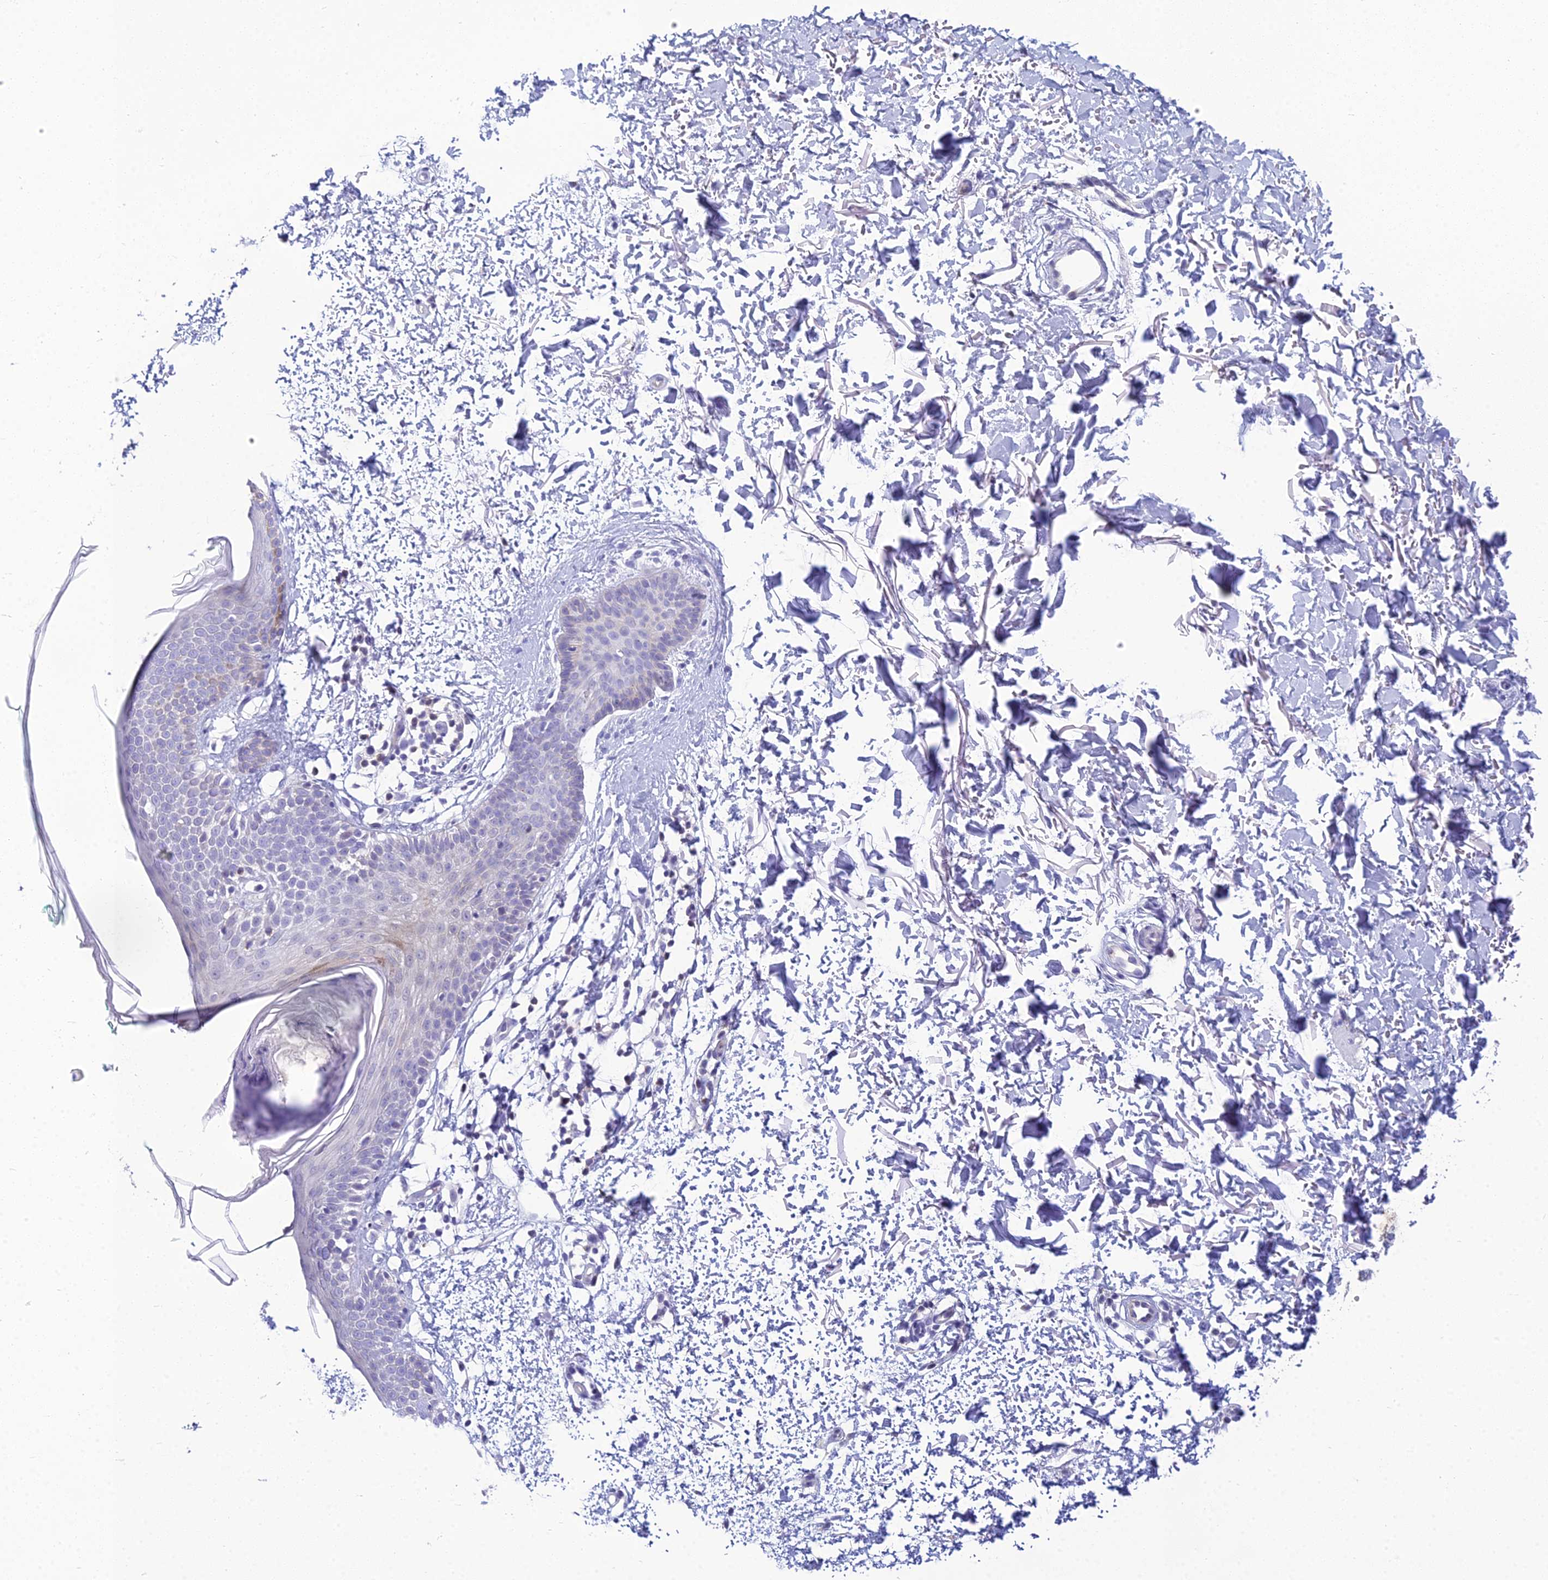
{"staining": {"intensity": "negative", "quantity": "none", "location": "none"}, "tissue": "skin", "cell_type": "Fibroblasts", "image_type": "normal", "snomed": [{"axis": "morphology", "description": "Normal tissue, NOS"}, {"axis": "topography", "description": "Skin"}], "caption": "Immunohistochemistry (IHC) micrograph of benign human skin stained for a protein (brown), which demonstrates no positivity in fibroblasts. (DAB (3,3'-diaminobenzidine) immunohistochemistry (IHC) visualized using brightfield microscopy, high magnification).", "gene": "ZMIZ1", "patient": {"sex": "male", "age": 66}}